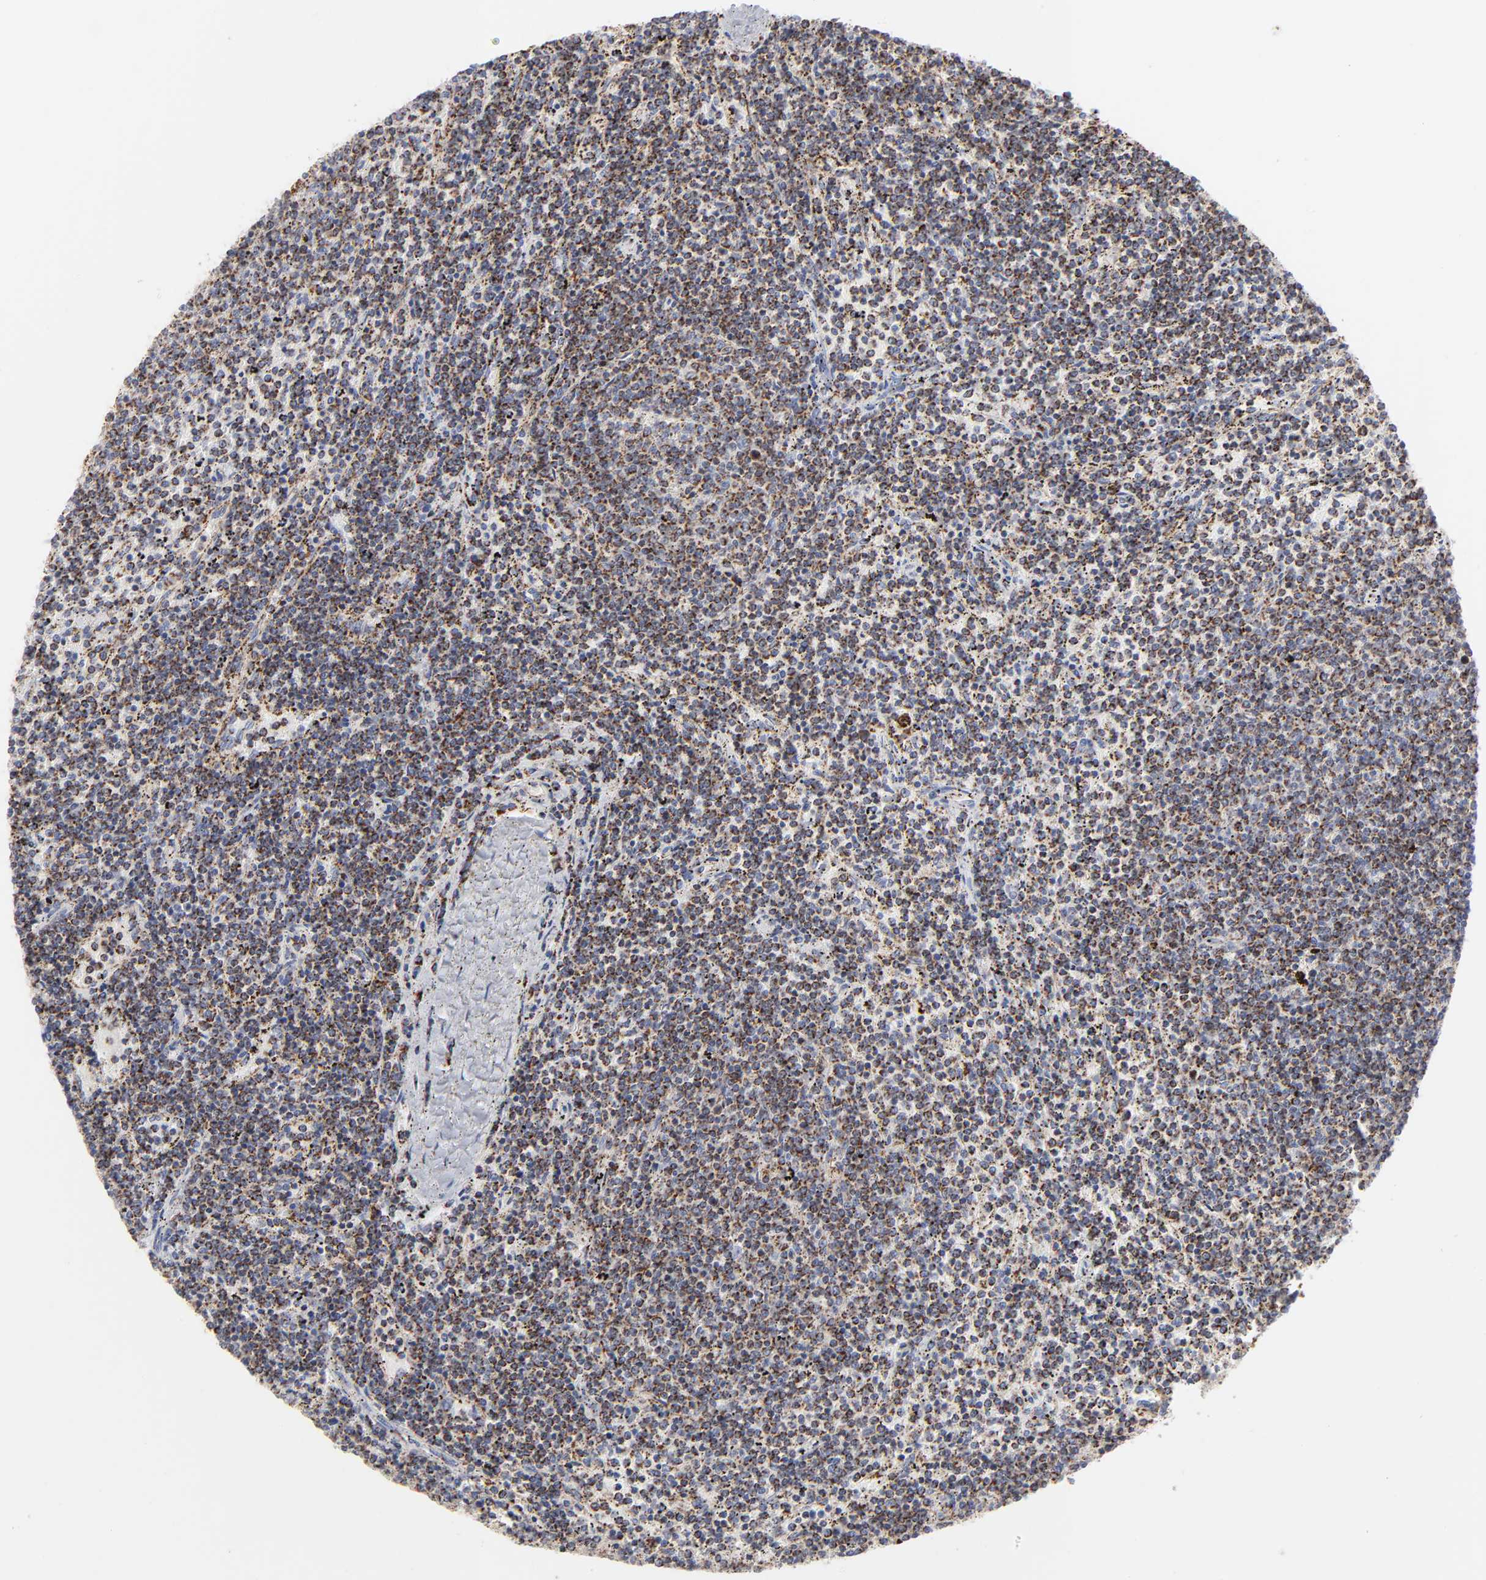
{"staining": {"intensity": "strong", "quantity": ">75%", "location": "cytoplasmic/membranous"}, "tissue": "lymphoma", "cell_type": "Tumor cells", "image_type": "cancer", "snomed": [{"axis": "morphology", "description": "Malignant lymphoma, non-Hodgkin's type, Low grade"}, {"axis": "topography", "description": "Spleen"}], "caption": "An image of low-grade malignant lymphoma, non-Hodgkin's type stained for a protein demonstrates strong cytoplasmic/membranous brown staining in tumor cells. The protein of interest is stained brown, and the nuclei are stained in blue (DAB IHC with brightfield microscopy, high magnification).", "gene": "ASB3", "patient": {"sex": "female", "age": 50}}